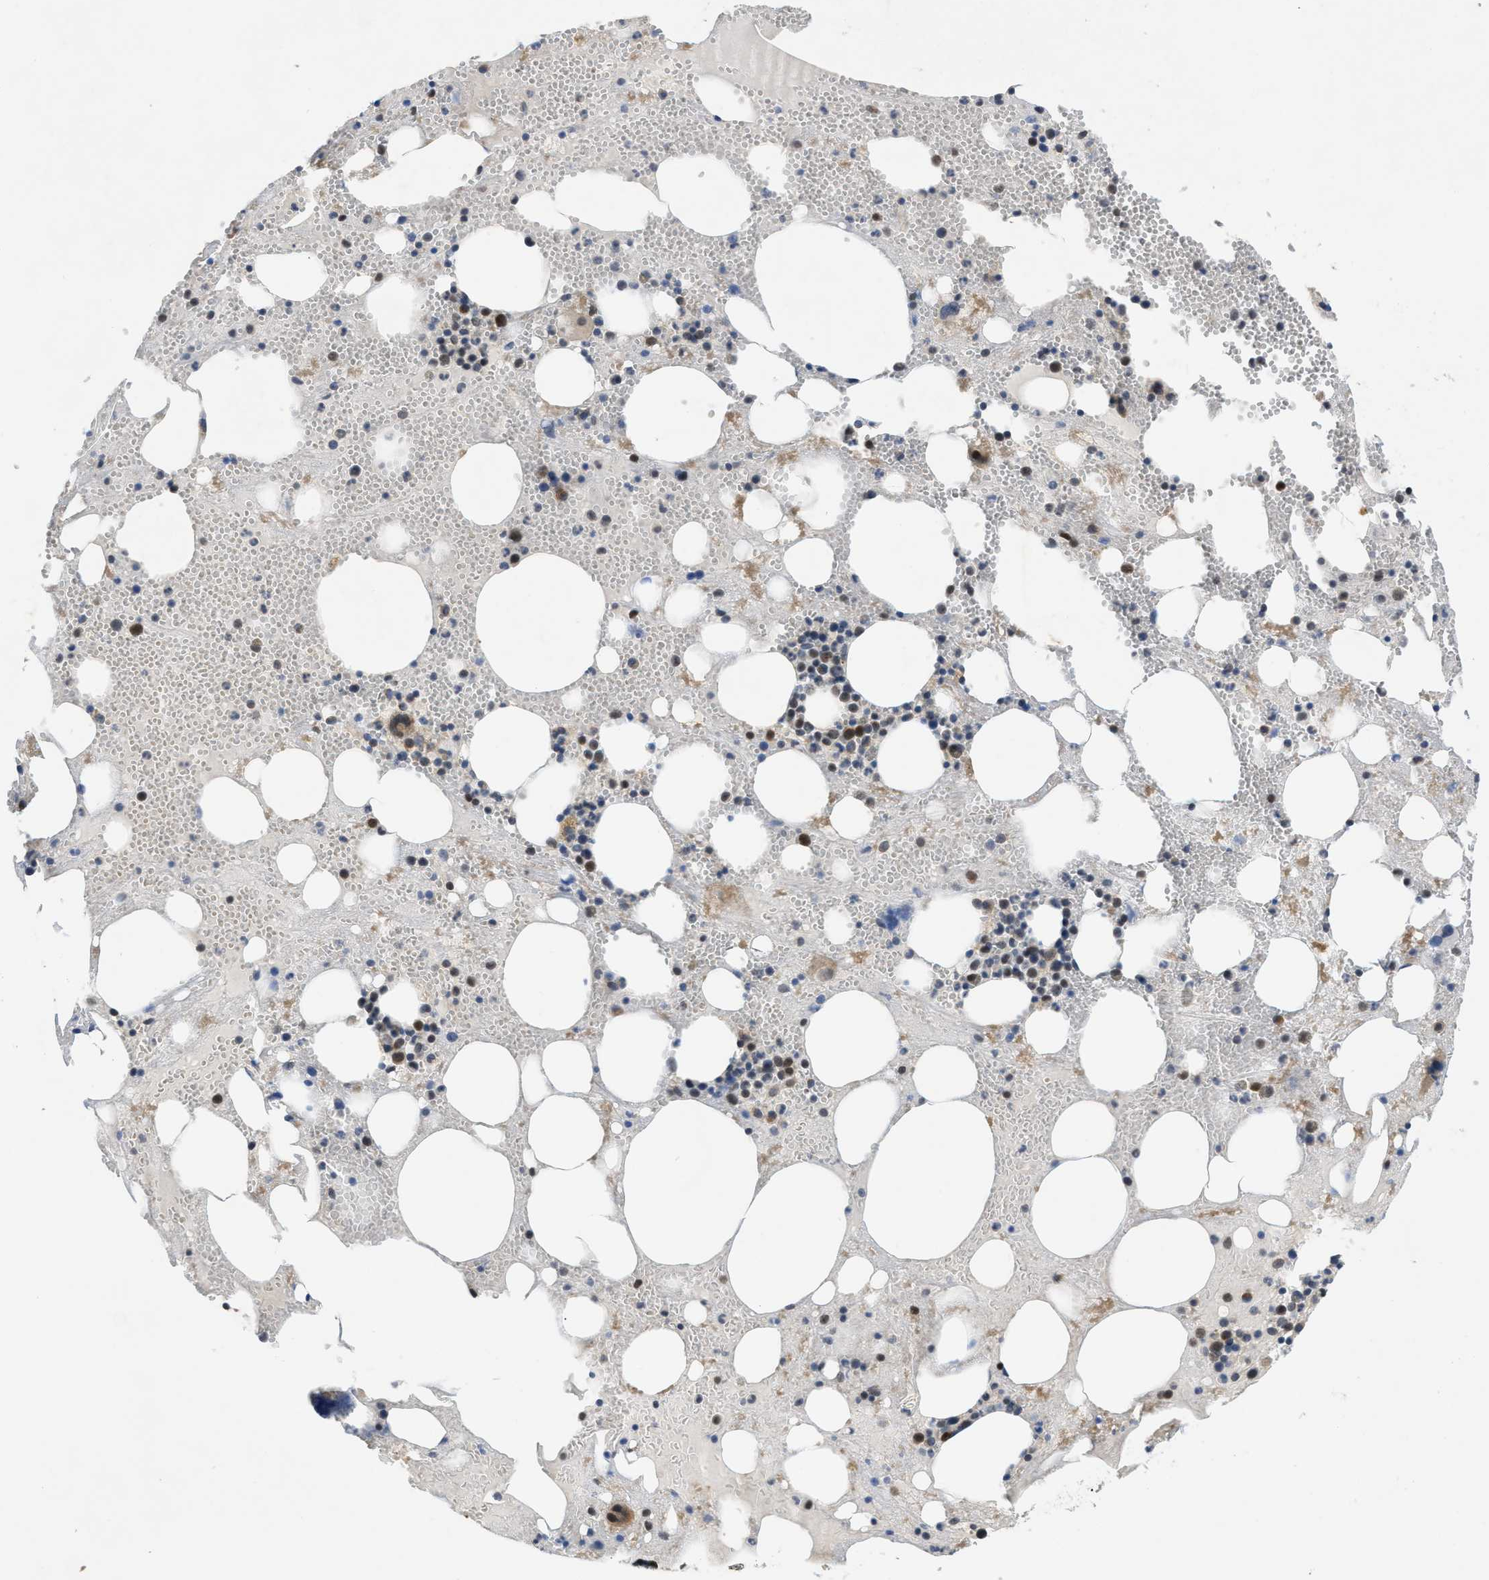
{"staining": {"intensity": "moderate", "quantity": "<25%", "location": "cytoplasmic/membranous"}, "tissue": "bone marrow", "cell_type": "Hematopoietic cells", "image_type": "normal", "snomed": [{"axis": "morphology", "description": "Normal tissue, NOS"}, {"axis": "morphology", "description": "Inflammation, NOS"}, {"axis": "topography", "description": "Bone marrow"}], "caption": "Immunohistochemical staining of unremarkable human bone marrow demonstrates low levels of moderate cytoplasmic/membranous positivity in about <25% of hematopoietic cells. The staining was performed using DAB (3,3'-diaminobenzidine) to visualize the protein expression in brown, while the nuclei were stained in blue with hematoxylin (Magnification: 20x).", "gene": "EIF2AK3", "patient": {"sex": "female", "age": 78}}